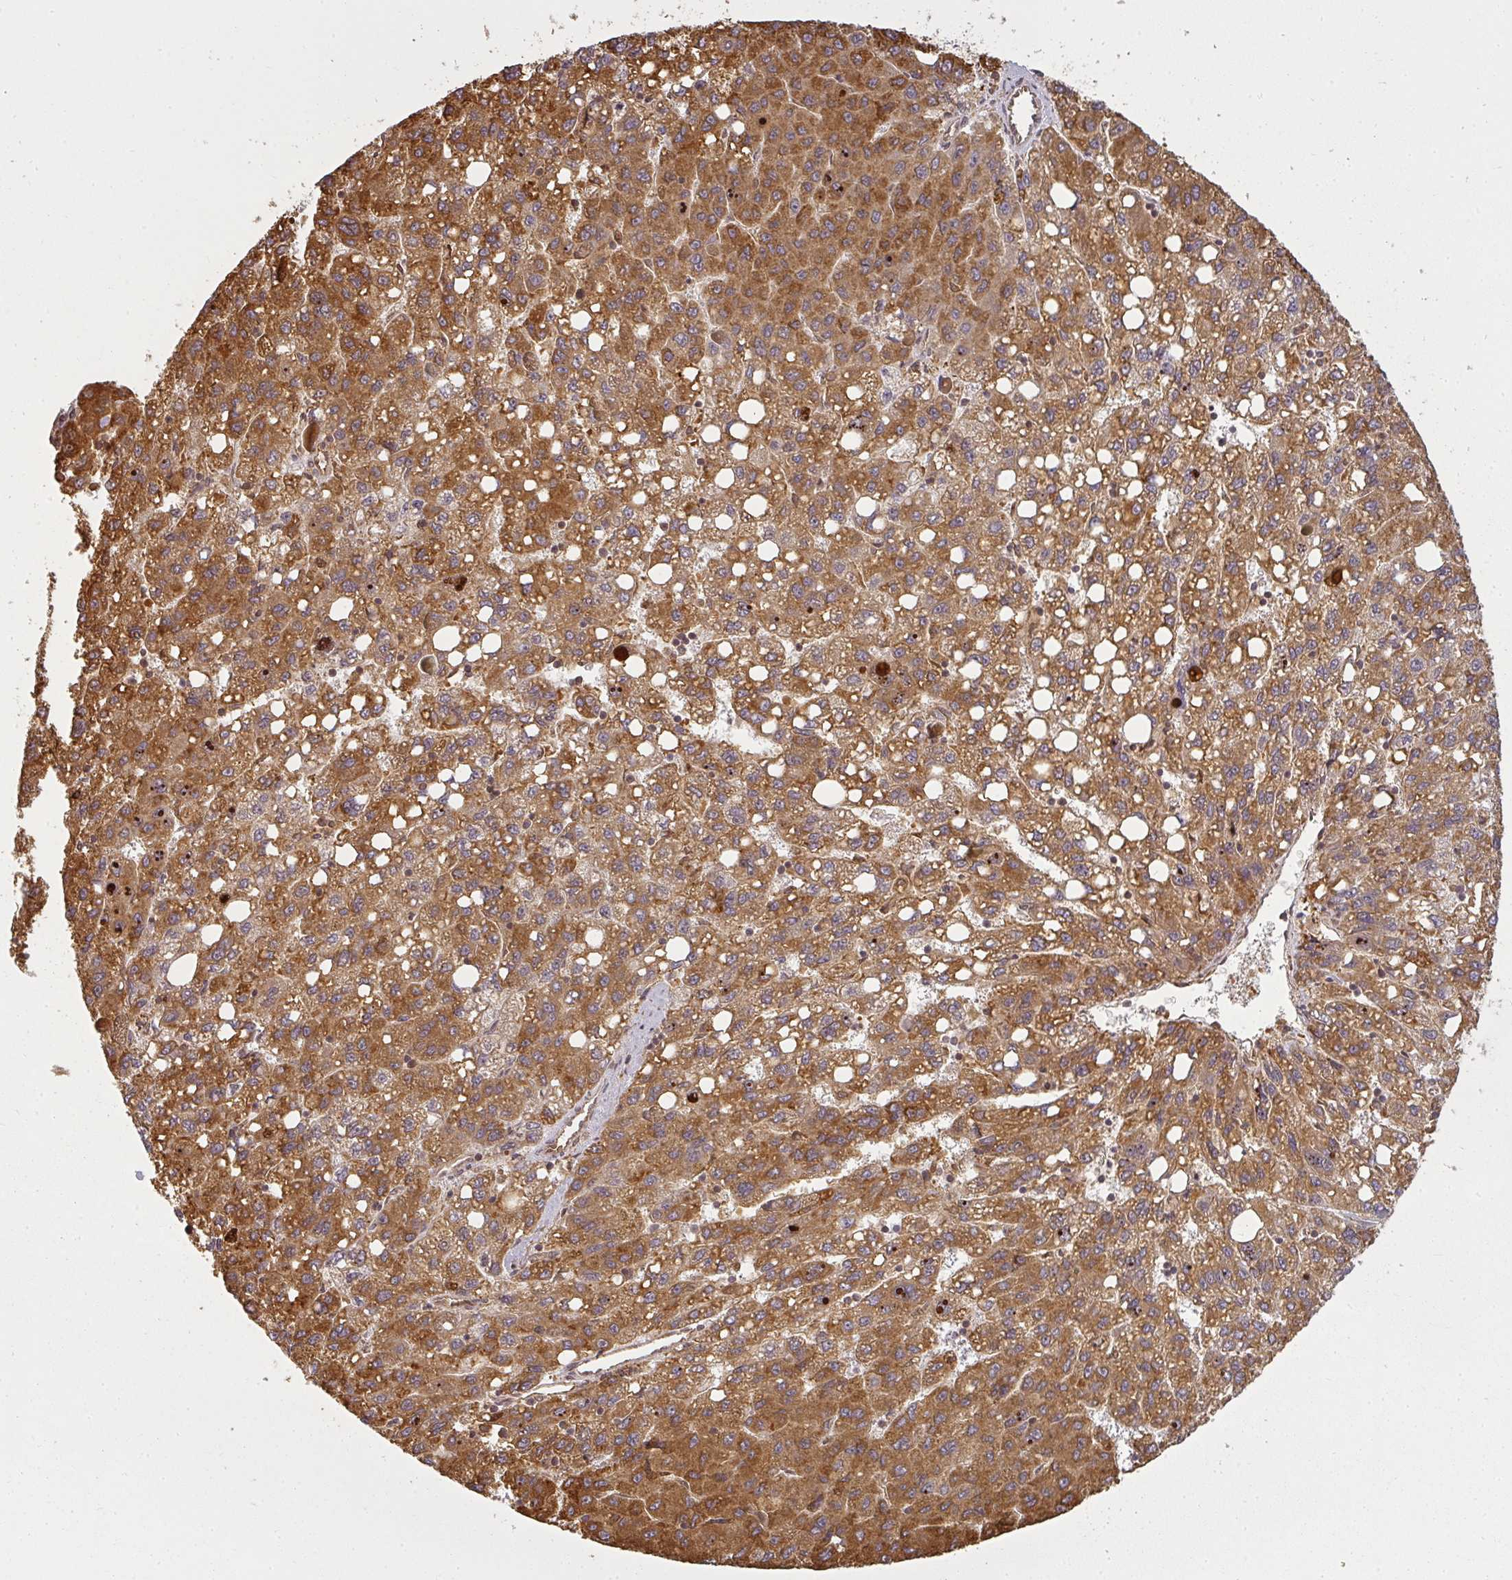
{"staining": {"intensity": "strong", "quantity": ">75%", "location": "cytoplasmic/membranous"}, "tissue": "liver cancer", "cell_type": "Tumor cells", "image_type": "cancer", "snomed": [{"axis": "morphology", "description": "Carcinoma, Hepatocellular, NOS"}, {"axis": "topography", "description": "Liver"}], "caption": "Hepatocellular carcinoma (liver) tissue reveals strong cytoplasmic/membranous expression in about >75% of tumor cells (Stains: DAB (3,3'-diaminobenzidine) in brown, nuclei in blue, Microscopy: brightfield microscopy at high magnification).", "gene": "PPP6R3", "patient": {"sex": "female", "age": 82}}